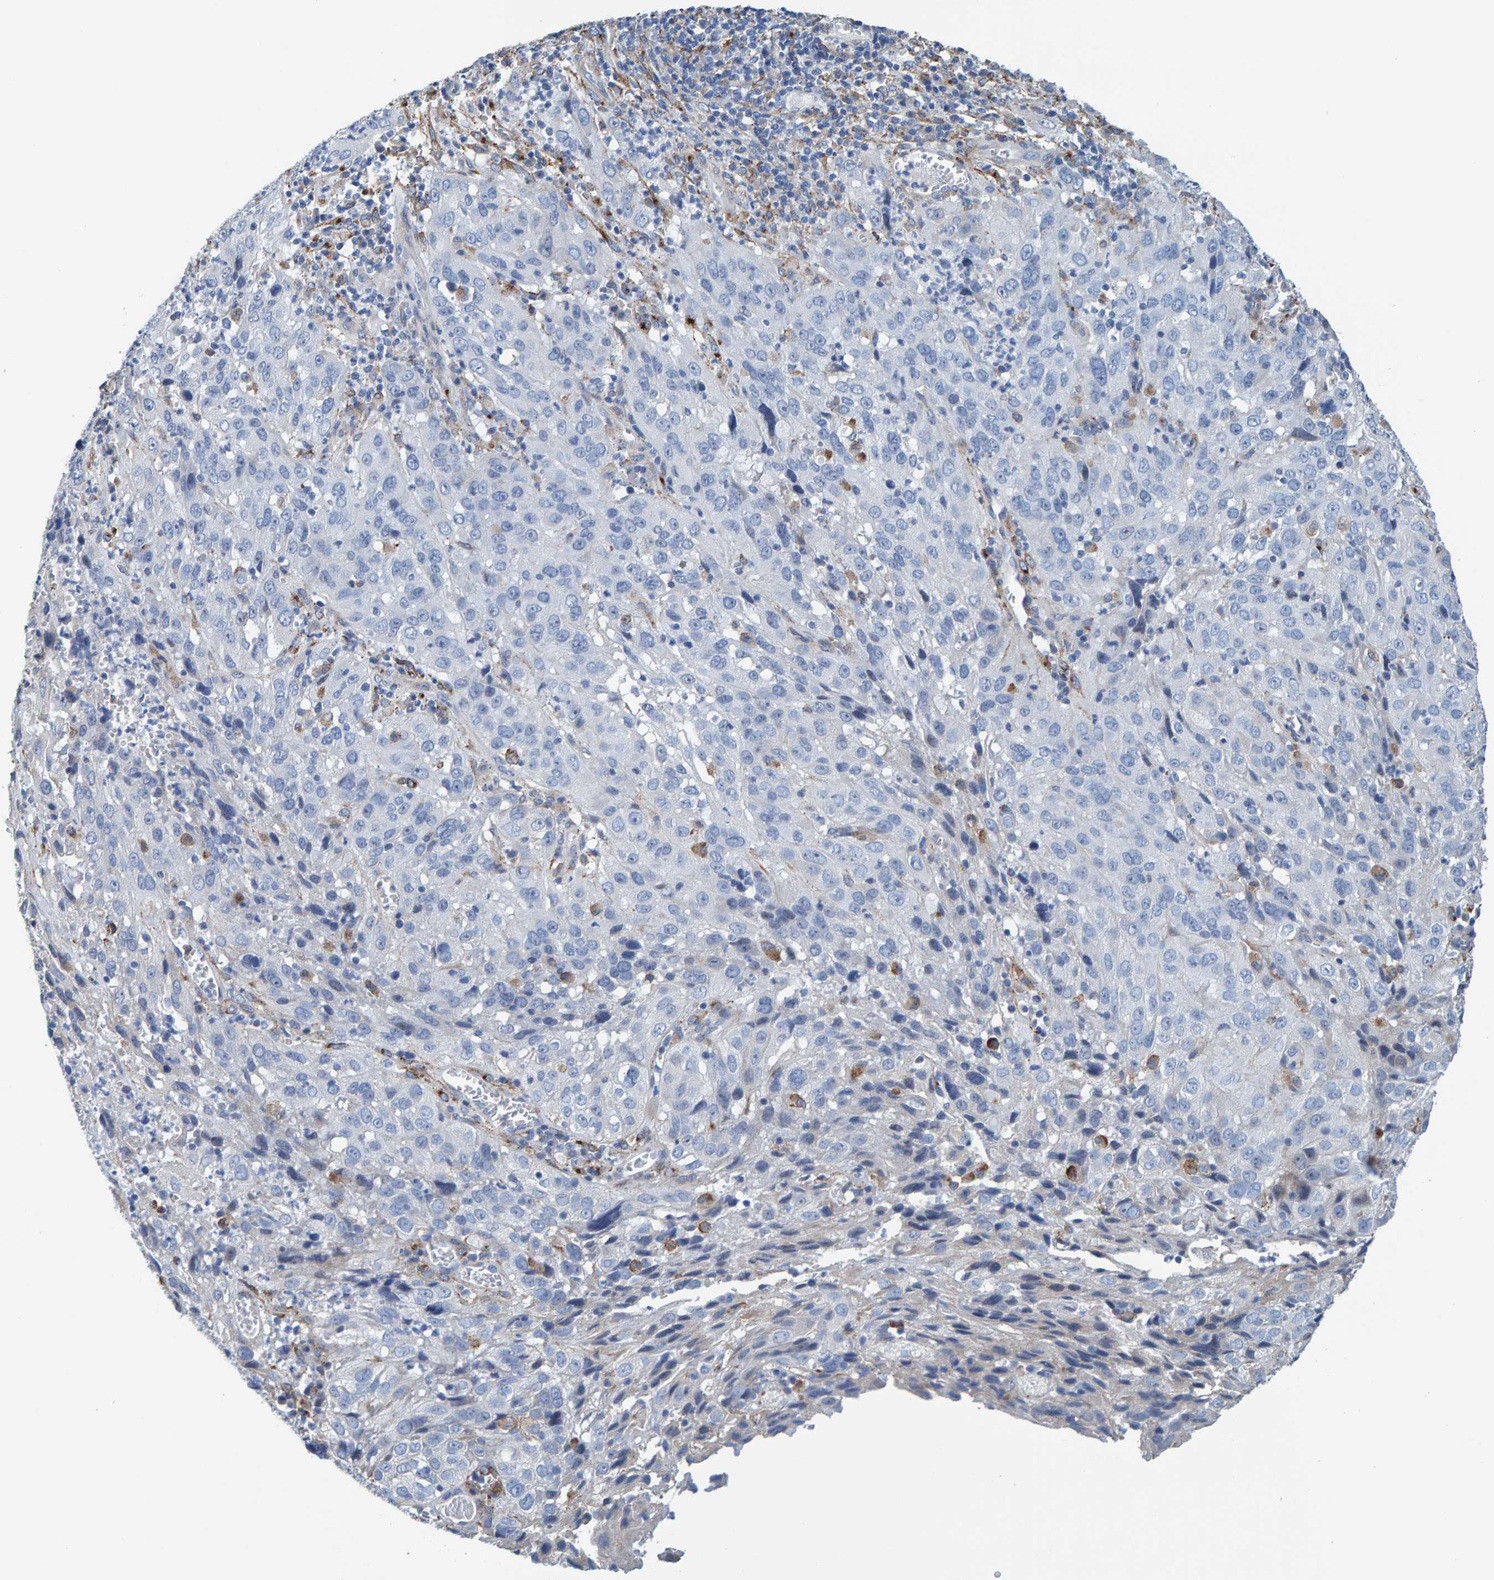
{"staining": {"intensity": "negative", "quantity": "none", "location": "none"}, "tissue": "cervical cancer", "cell_type": "Tumor cells", "image_type": "cancer", "snomed": [{"axis": "morphology", "description": "Squamous cell carcinoma, NOS"}, {"axis": "topography", "description": "Cervix"}], "caption": "High power microscopy micrograph of an immunohistochemistry photomicrograph of cervical cancer (squamous cell carcinoma), revealing no significant expression in tumor cells. Nuclei are stained in blue.", "gene": "LRP1", "patient": {"sex": "female", "age": 32}}